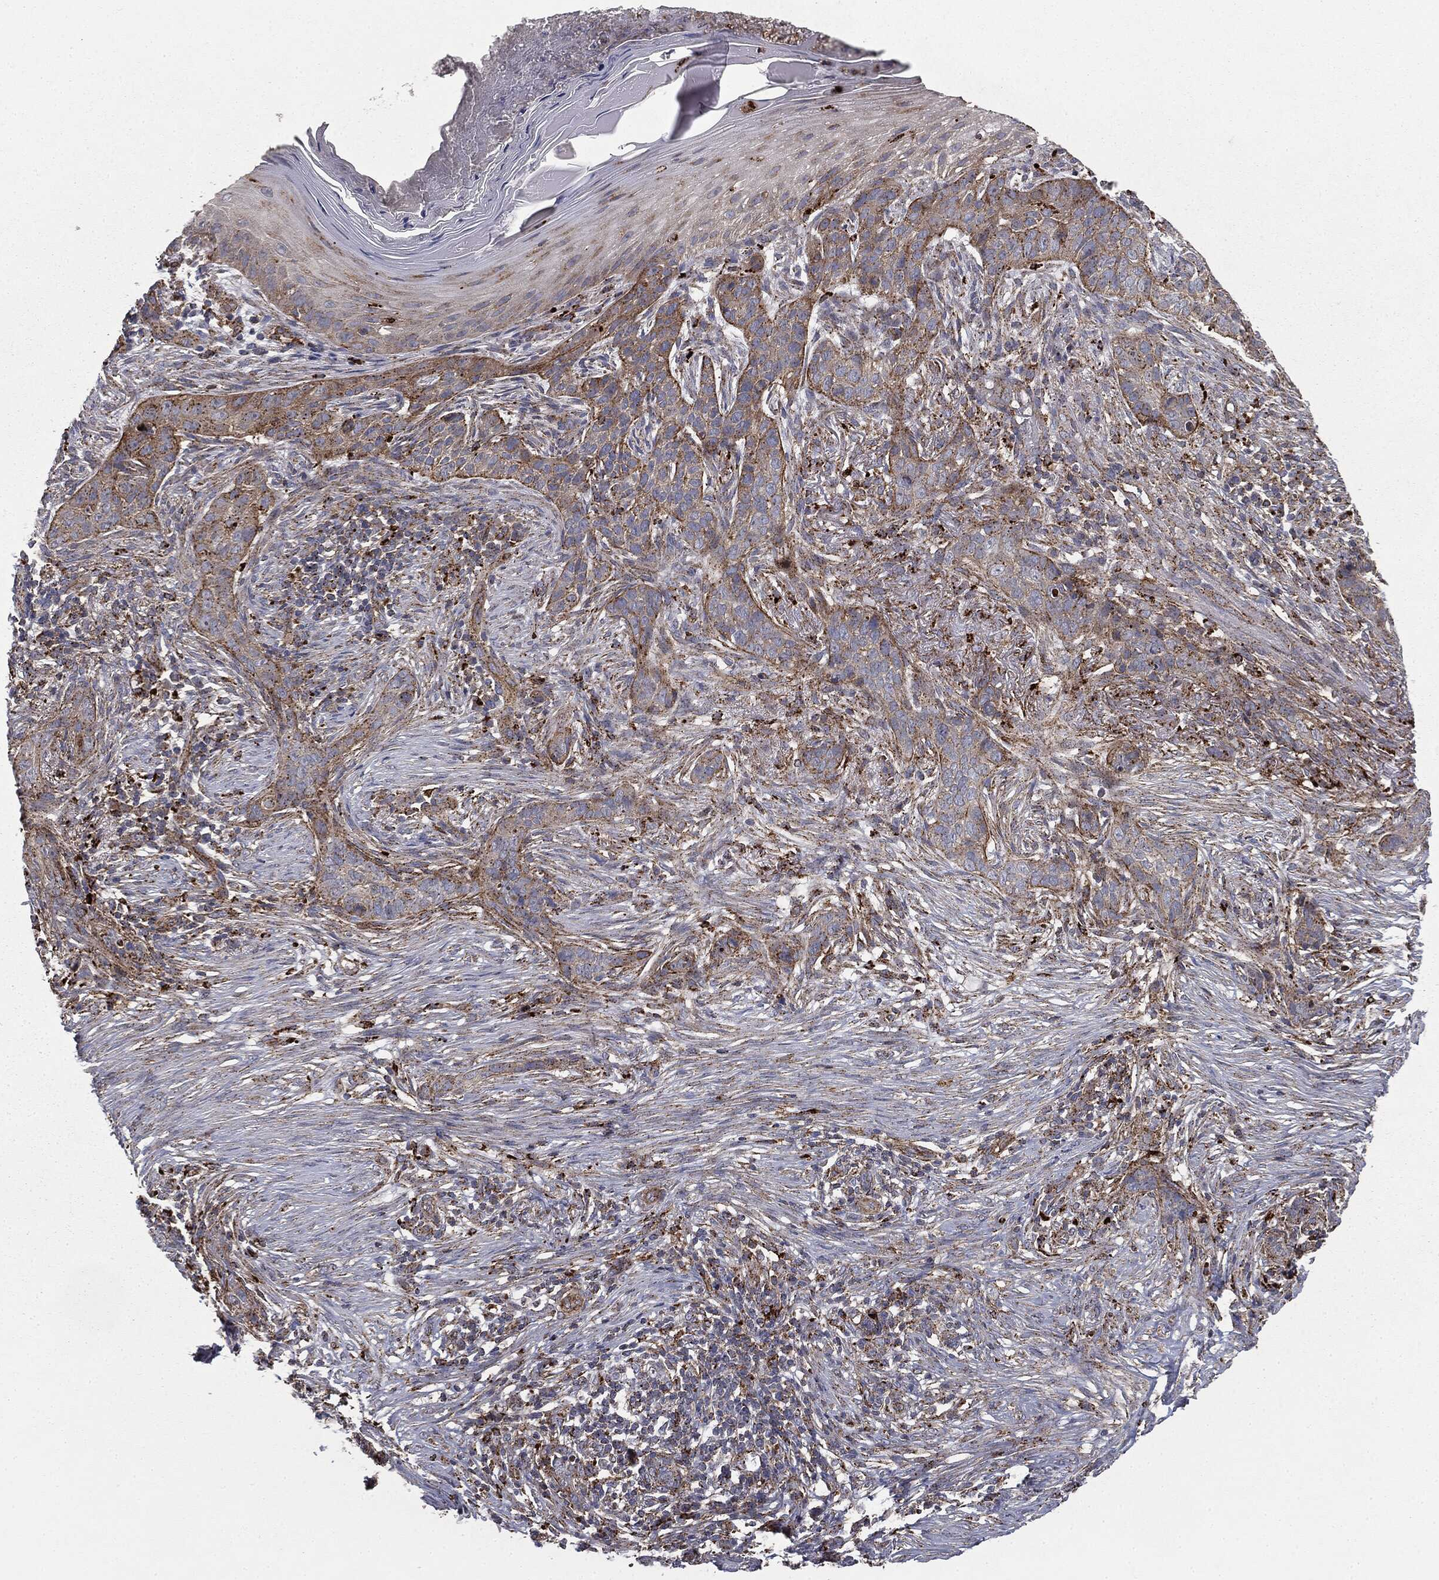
{"staining": {"intensity": "moderate", "quantity": "<25%", "location": "cytoplasmic/membranous"}, "tissue": "skin cancer", "cell_type": "Tumor cells", "image_type": "cancer", "snomed": [{"axis": "morphology", "description": "Squamous cell carcinoma, NOS"}, {"axis": "topography", "description": "Skin"}], "caption": "Skin cancer tissue reveals moderate cytoplasmic/membranous positivity in about <25% of tumor cells, visualized by immunohistochemistry. Using DAB (brown) and hematoxylin (blue) stains, captured at high magnification using brightfield microscopy.", "gene": "CTSA", "patient": {"sex": "male", "age": 88}}